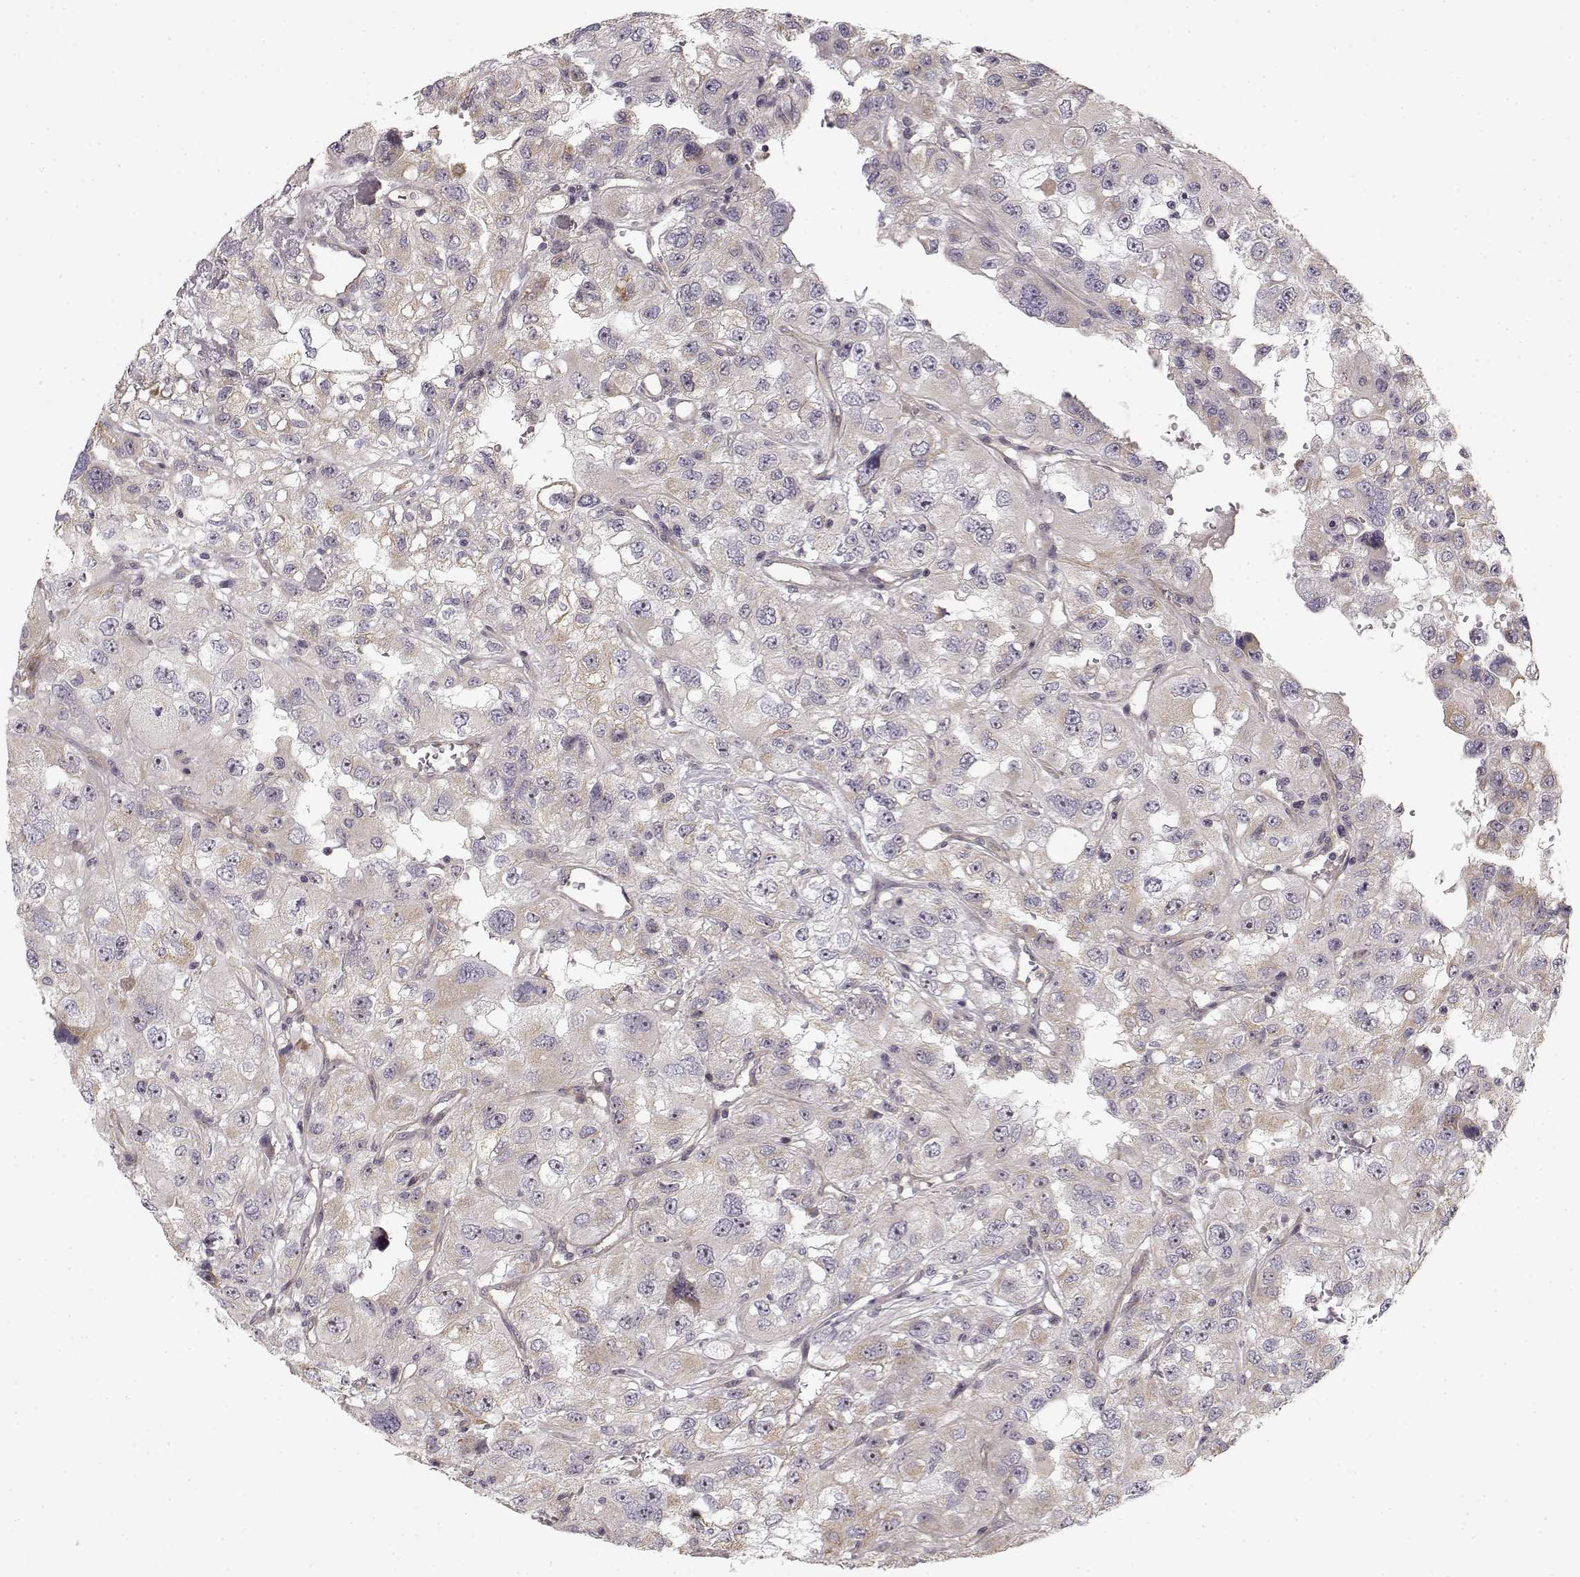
{"staining": {"intensity": "weak", "quantity": "<25%", "location": "cytoplasmic/membranous"}, "tissue": "renal cancer", "cell_type": "Tumor cells", "image_type": "cancer", "snomed": [{"axis": "morphology", "description": "Adenocarcinoma, NOS"}, {"axis": "topography", "description": "Kidney"}], "caption": "Immunohistochemistry (IHC) image of renal cancer (adenocarcinoma) stained for a protein (brown), which displays no positivity in tumor cells. The staining is performed using DAB brown chromogen with nuclei counter-stained in using hematoxylin.", "gene": "MED12L", "patient": {"sex": "male", "age": 64}}